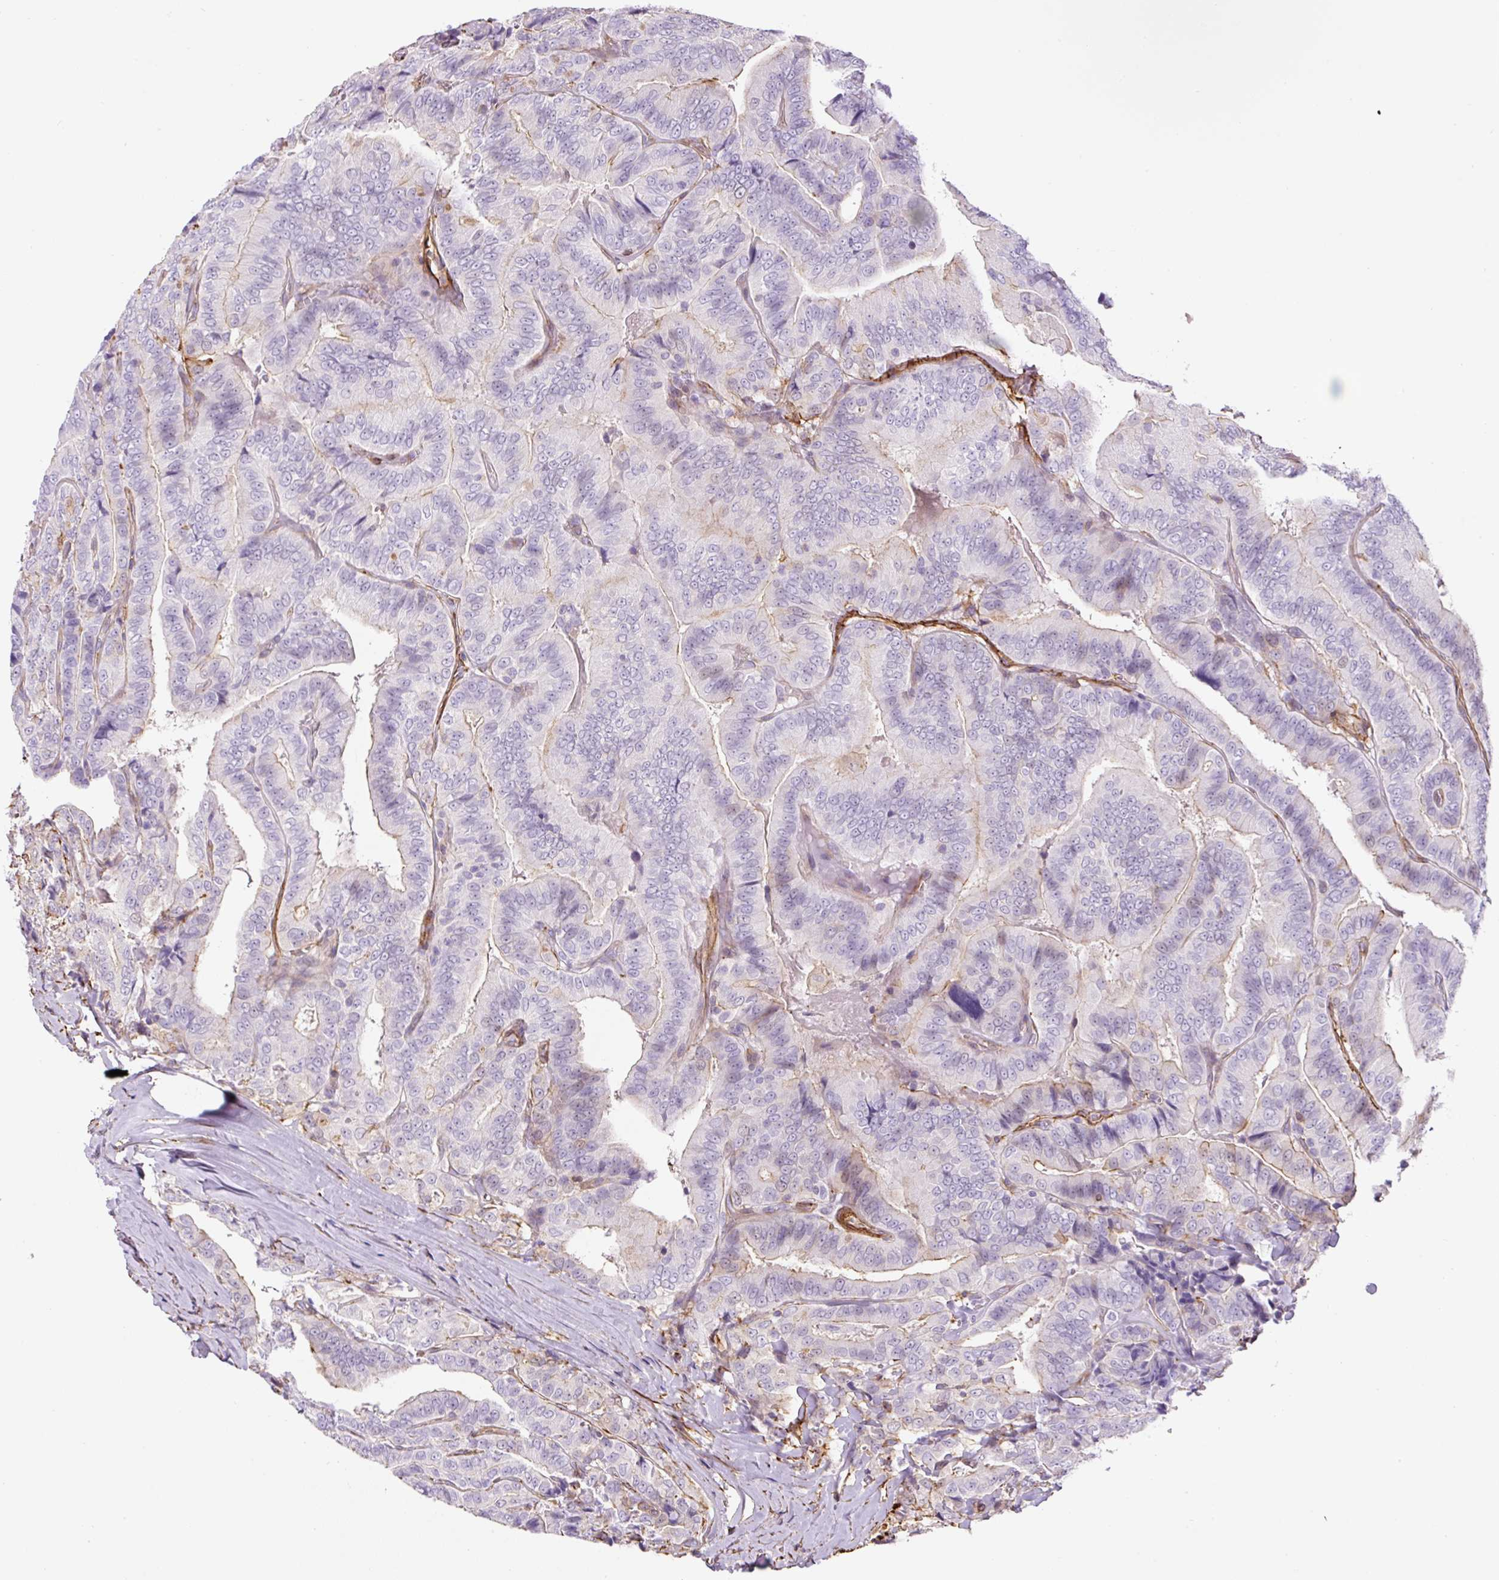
{"staining": {"intensity": "negative", "quantity": "none", "location": "none"}, "tissue": "thyroid cancer", "cell_type": "Tumor cells", "image_type": "cancer", "snomed": [{"axis": "morphology", "description": "Papillary adenocarcinoma, NOS"}, {"axis": "topography", "description": "Thyroid gland"}], "caption": "Image shows no significant protein expression in tumor cells of thyroid cancer.", "gene": "B3GALT5", "patient": {"sex": "male", "age": 61}}